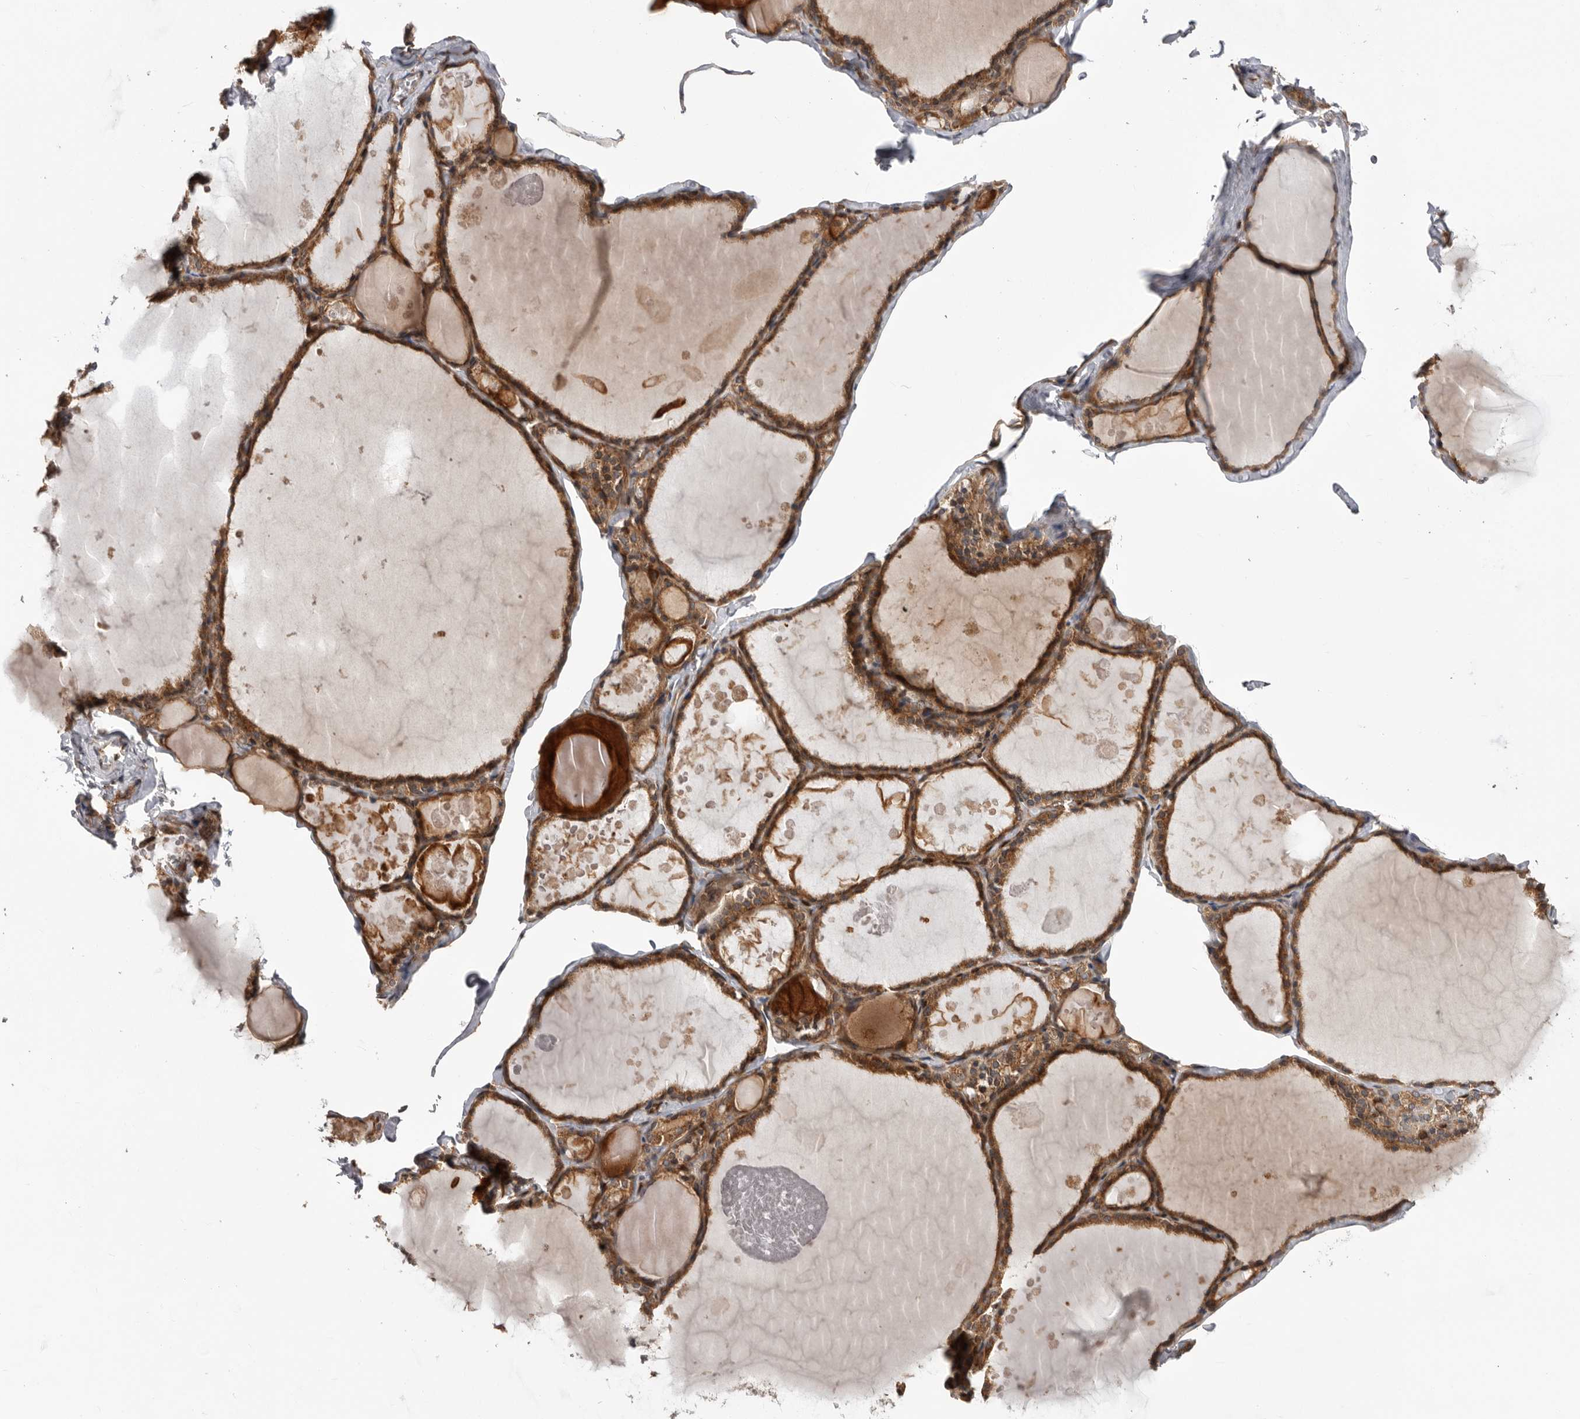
{"staining": {"intensity": "moderate", "quantity": ">75%", "location": "cytoplasmic/membranous"}, "tissue": "thyroid gland", "cell_type": "Glandular cells", "image_type": "normal", "snomed": [{"axis": "morphology", "description": "Normal tissue, NOS"}, {"axis": "topography", "description": "Thyroid gland"}], "caption": "Moderate cytoplasmic/membranous protein staining is seen in approximately >75% of glandular cells in thyroid gland.", "gene": "DHDDS", "patient": {"sex": "male", "age": 56}}